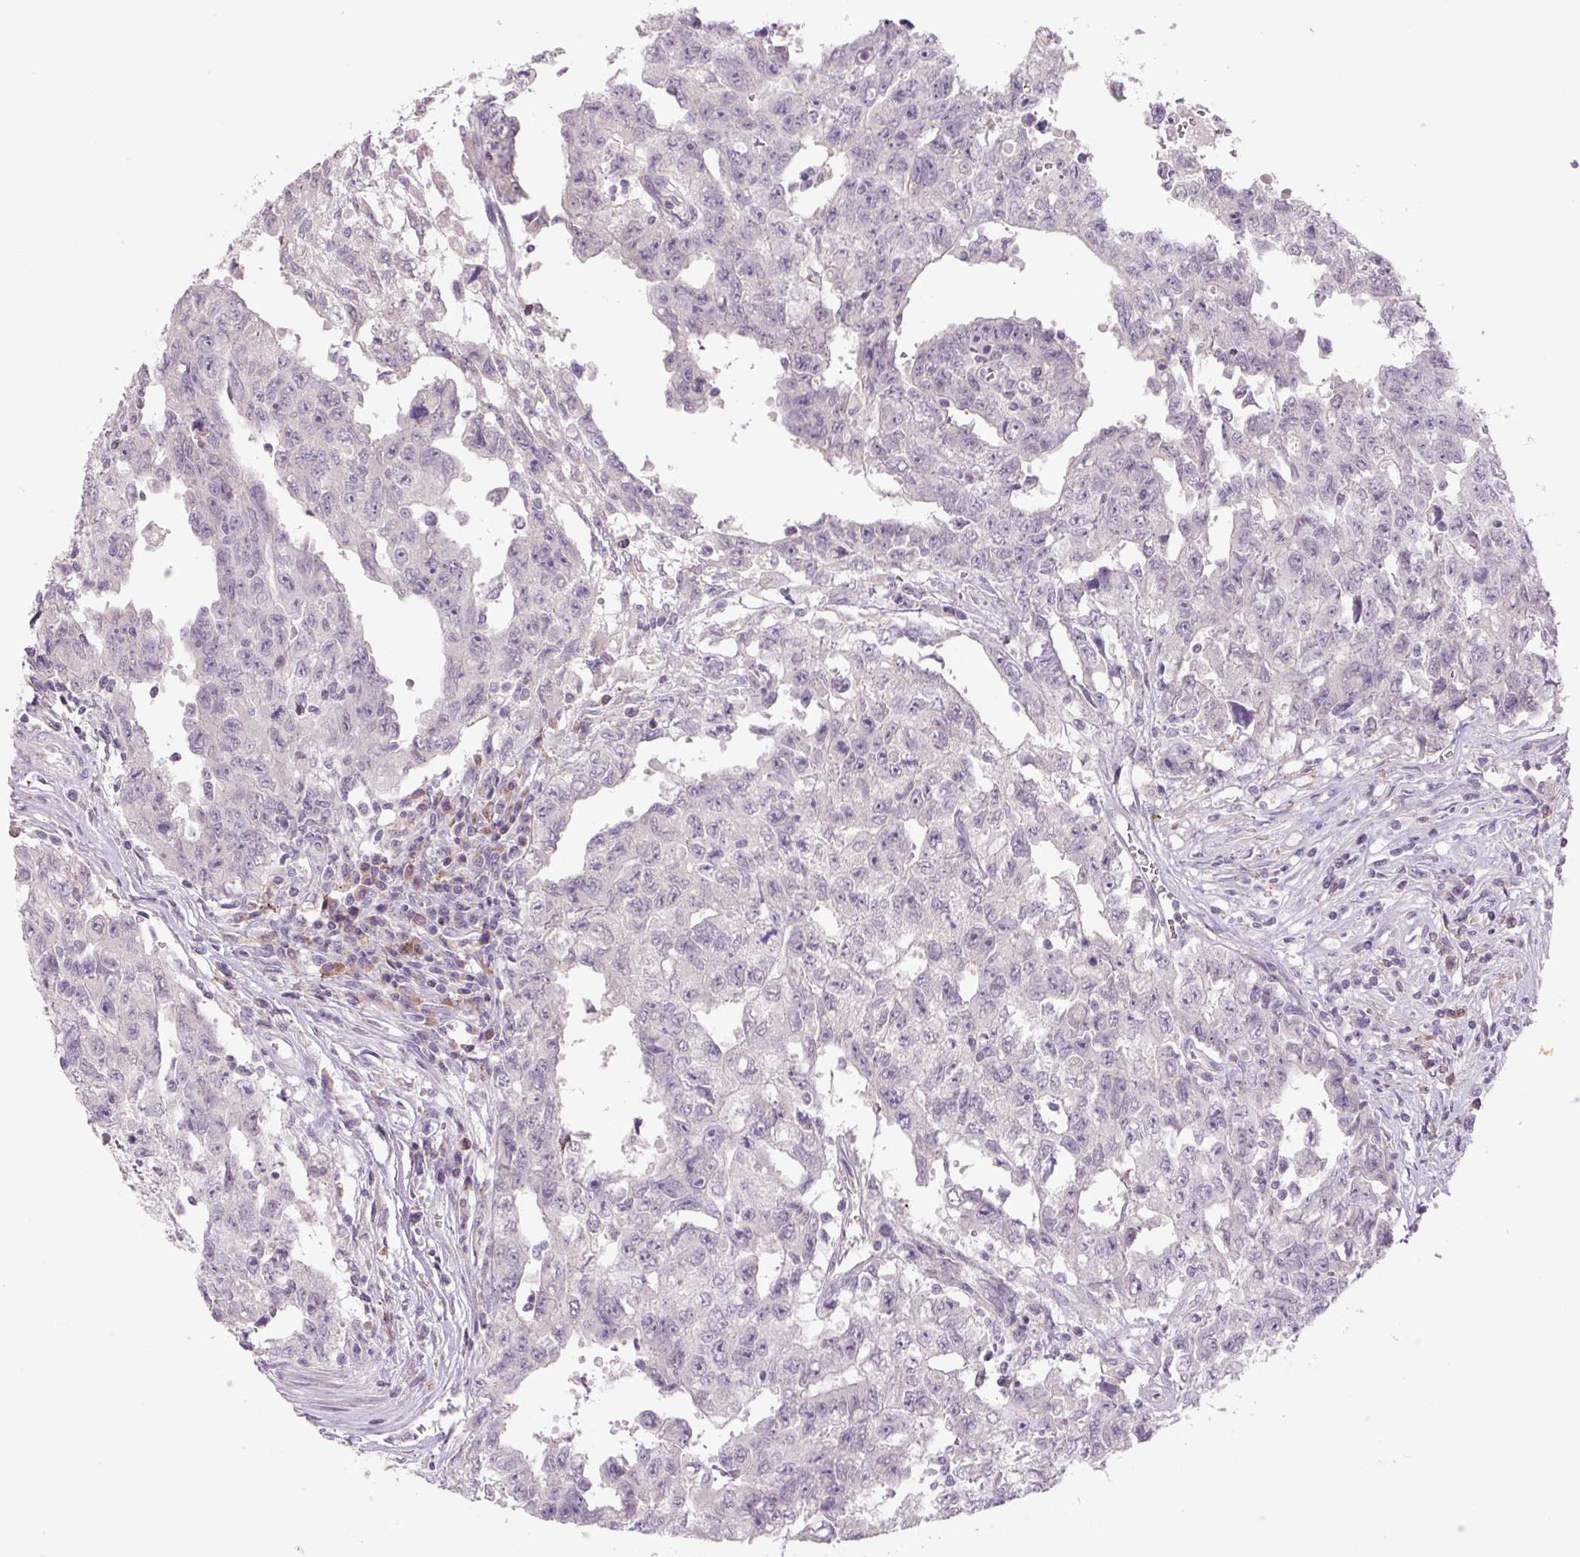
{"staining": {"intensity": "negative", "quantity": "none", "location": "none"}, "tissue": "testis cancer", "cell_type": "Tumor cells", "image_type": "cancer", "snomed": [{"axis": "morphology", "description": "Carcinoma, Embryonal, NOS"}, {"axis": "topography", "description": "Testis"}], "caption": "High magnification brightfield microscopy of testis embryonal carcinoma stained with DAB (3,3'-diaminobenzidine) (brown) and counterstained with hematoxylin (blue): tumor cells show no significant positivity.", "gene": "TMEM100", "patient": {"sex": "male", "age": 24}}